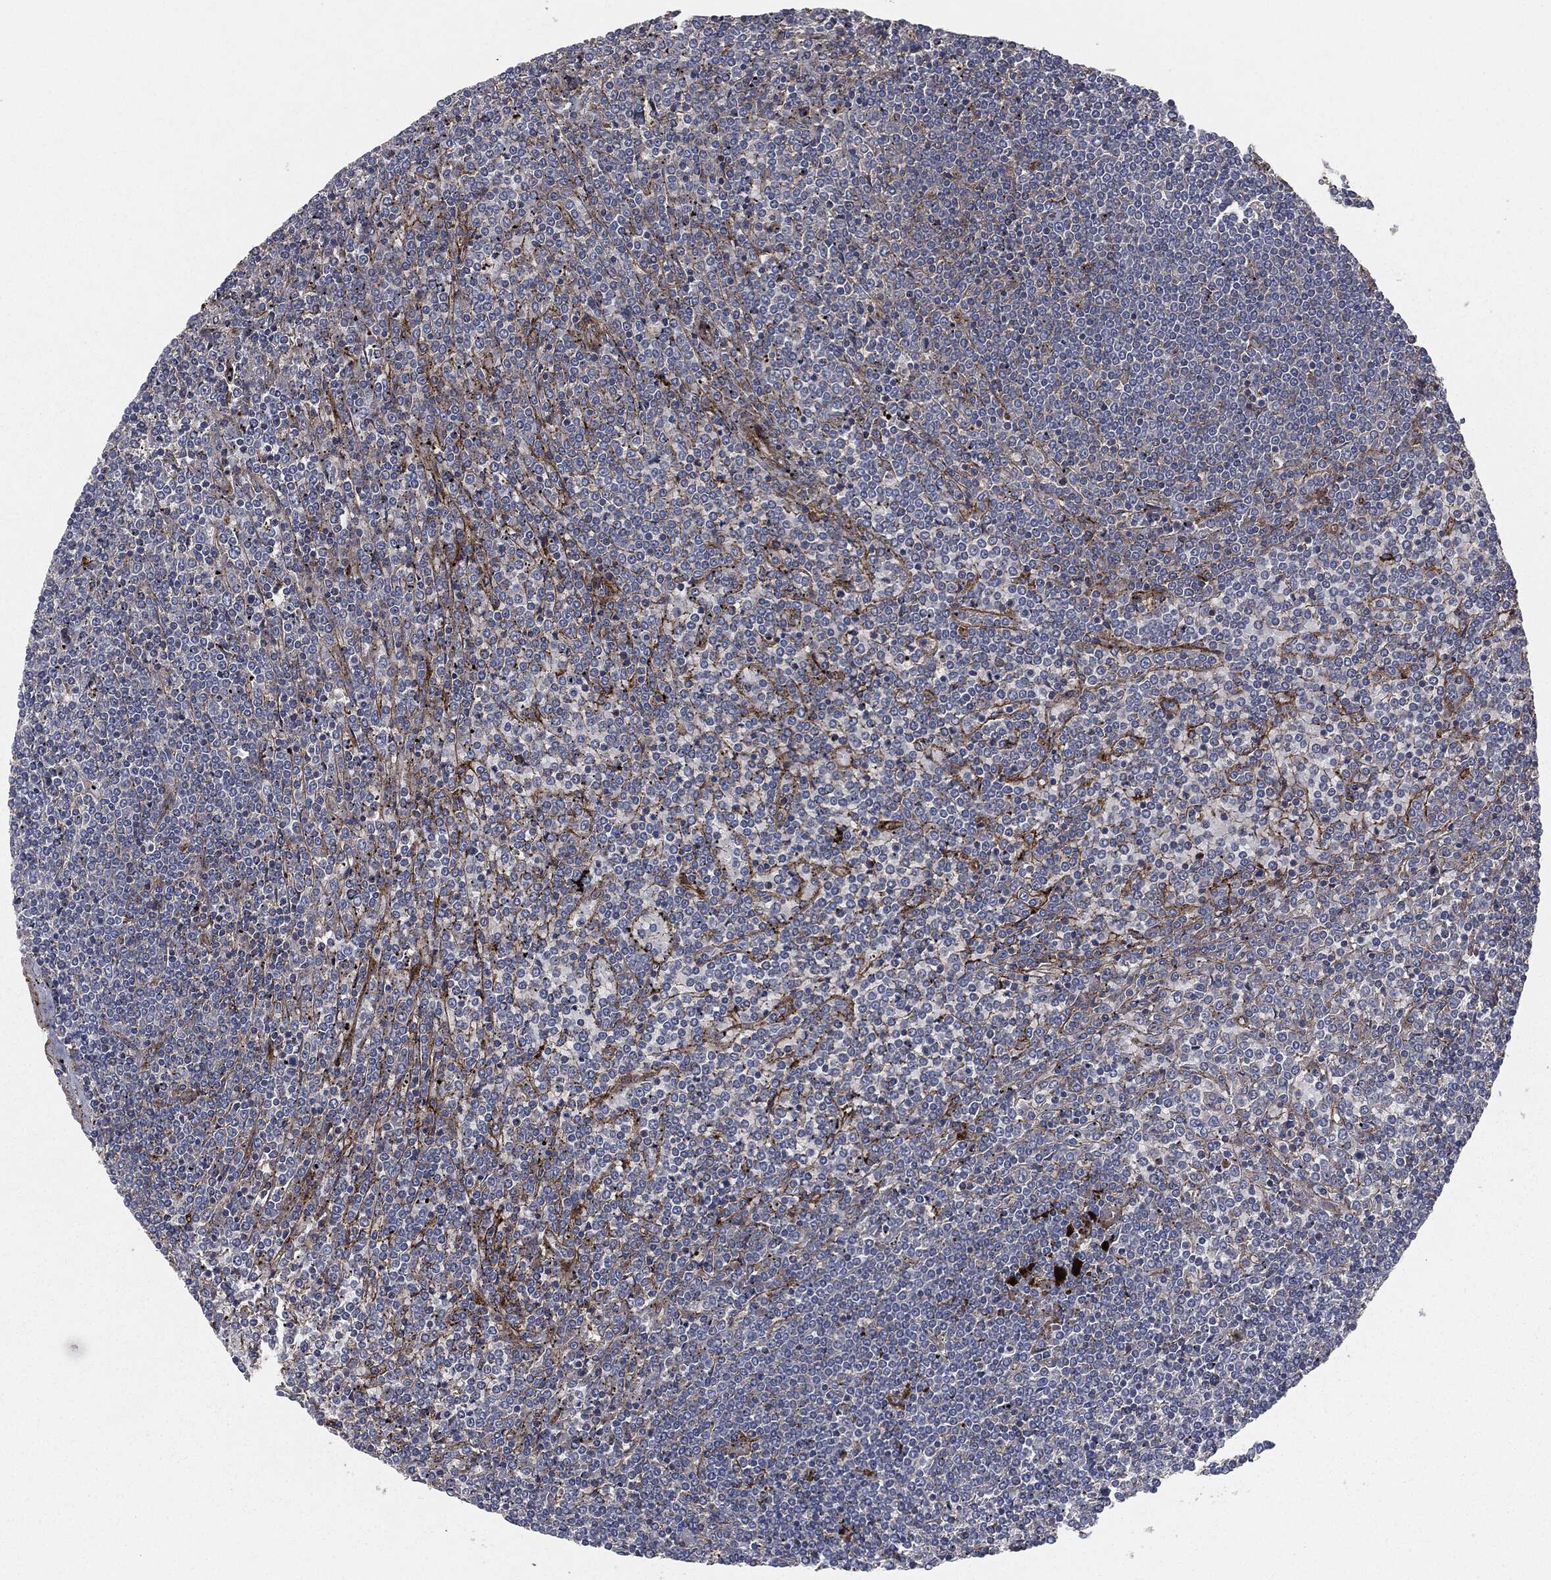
{"staining": {"intensity": "negative", "quantity": "none", "location": "none"}, "tissue": "lymphoma", "cell_type": "Tumor cells", "image_type": "cancer", "snomed": [{"axis": "morphology", "description": "Malignant lymphoma, non-Hodgkin's type, Low grade"}, {"axis": "topography", "description": "Spleen"}], "caption": "Immunohistochemistry (IHC) micrograph of neoplastic tissue: lymphoma stained with DAB shows no significant protein expression in tumor cells.", "gene": "APOB", "patient": {"sex": "female", "age": 19}}